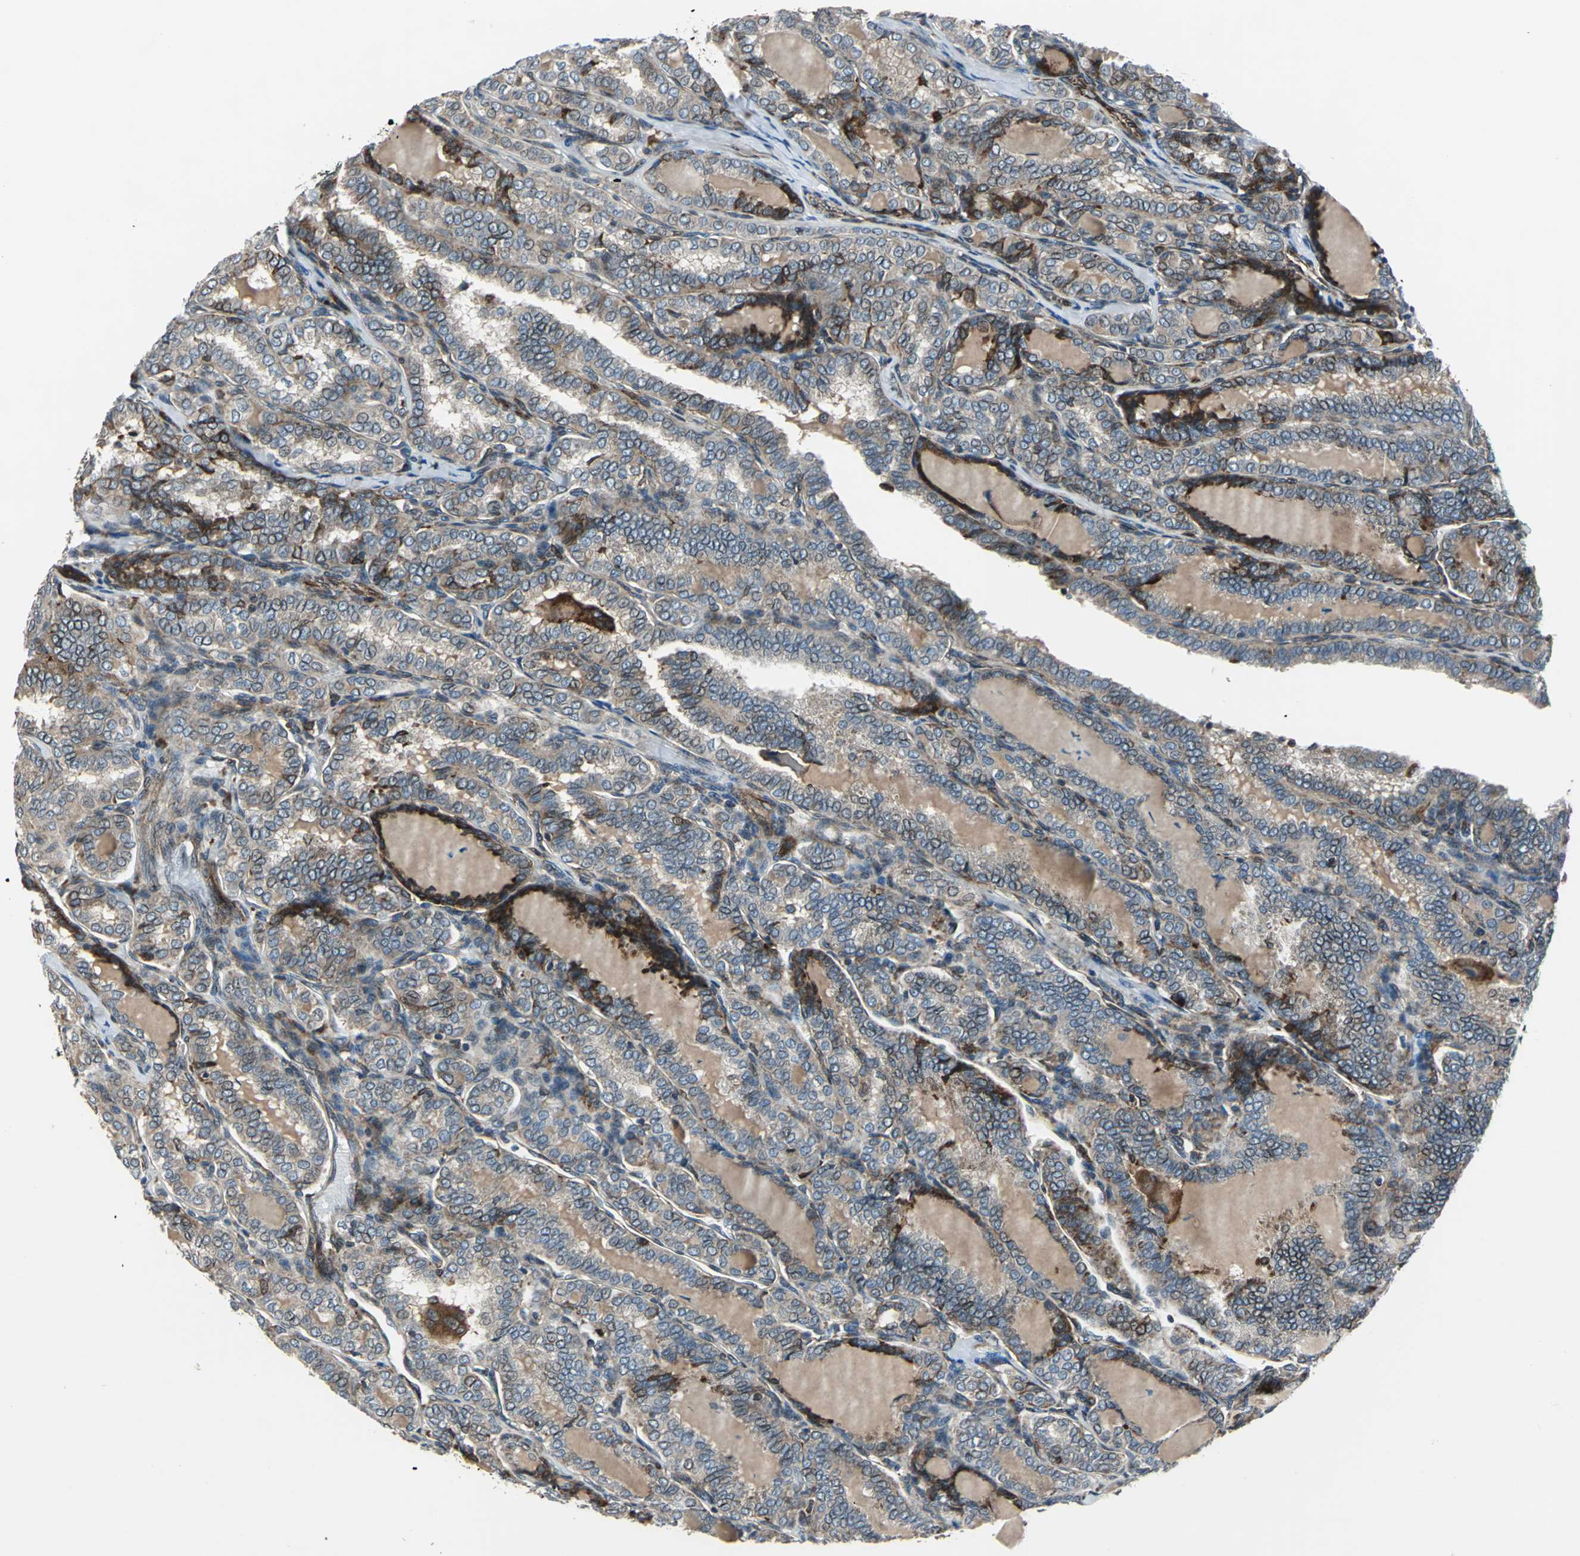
{"staining": {"intensity": "strong", "quantity": "25%-75%", "location": "cytoplasmic/membranous"}, "tissue": "thyroid cancer", "cell_type": "Tumor cells", "image_type": "cancer", "snomed": [{"axis": "morphology", "description": "Papillary adenocarcinoma, NOS"}, {"axis": "topography", "description": "Thyroid gland"}], "caption": "This photomicrograph shows immunohistochemistry staining of human thyroid cancer (papillary adenocarcinoma), with high strong cytoplasmic/membranous staining in about 25%-75% of tumor cells.", "gene": "HTATIP2", "patient": {"sex": "female", "age": 30}}